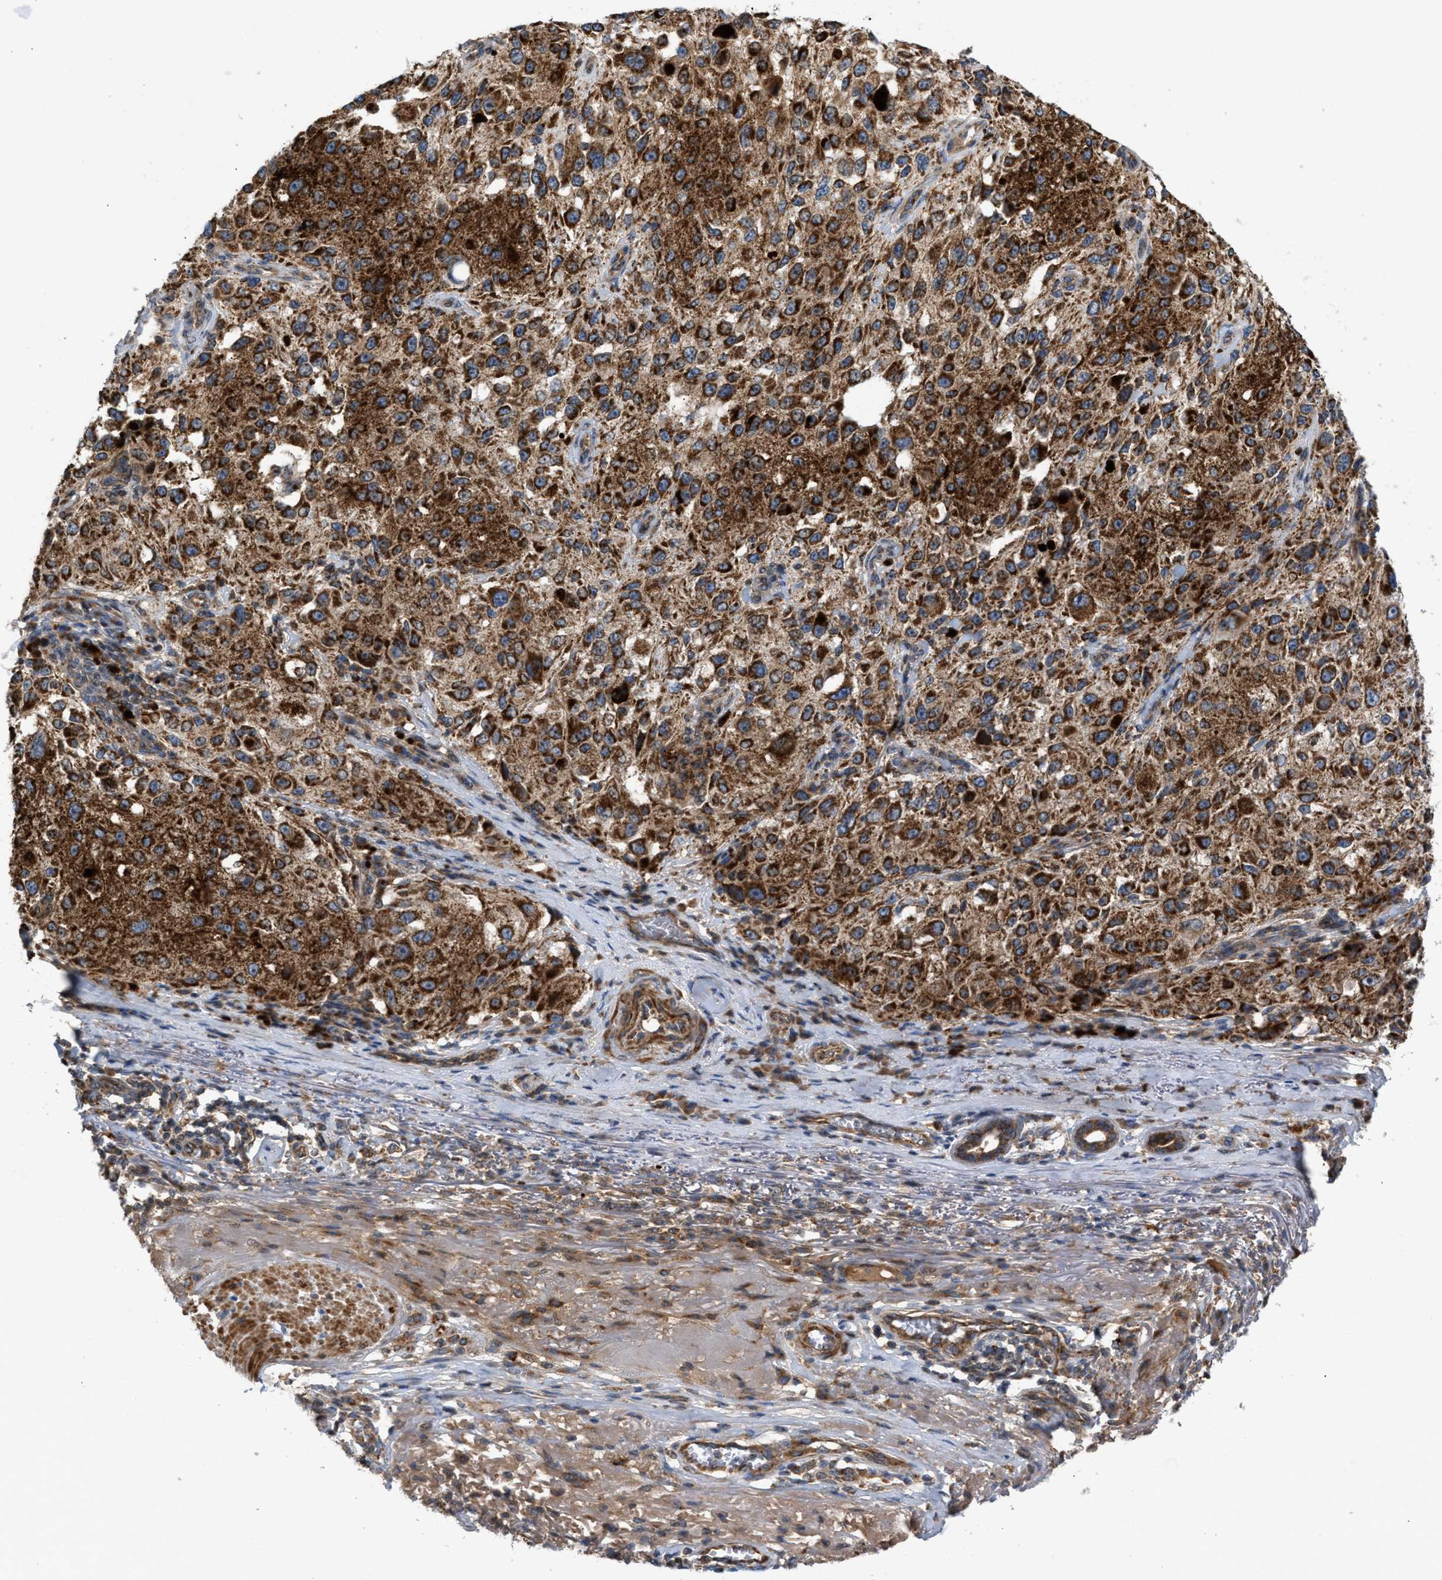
{"staining": {"intensity": "strong", "quantity": ">75%", "location": "cytoplasmic/membranous"}, "tissue": "melanoma", "cell_type": "Tumor cells", "image_type": "cancer", "snomed": [{"axis": "morphology", "description": "Necrosis, NOS"}, {"axis": "morphology", "description": "Malignant melanoma, NOS"}, {"axis": "topography", "description": "Skin"}], "caption": "A high-resolution histopathology image shows immunohistochemistry staining of malignant melanoma, which displays strong cytoplasmic/membranous staining in about >75% of tumor cells. (DAB IHC, brown staining for protein, blue staining for nuclei).", "gene": "TACO1", "patient": {"sex": "female", "age": 87}}